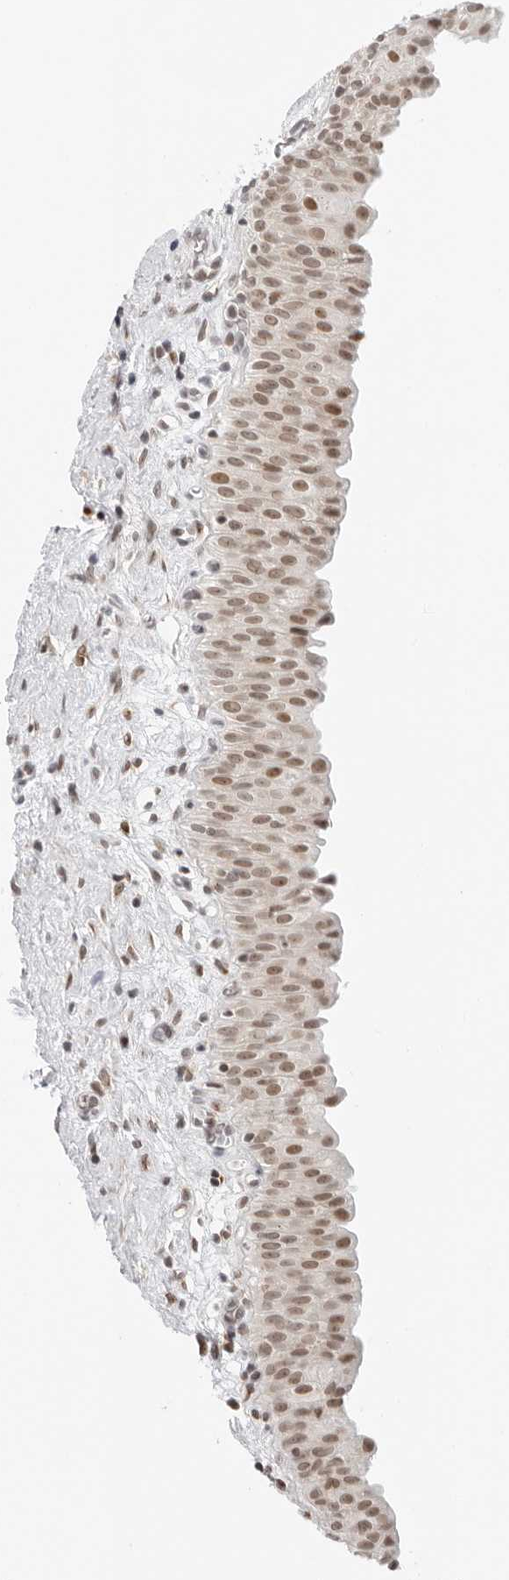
{"staining": {"intensity": "moderate", "quantity": ">75%", "location": "nuclear"}, "tissue": "urinary bladder", "cell_type": "Urothelial cells", "image_type": "normal", "snomed": [{"axis": "morphology", "description": "Normal tissue, NOS"}, {"axis": "topography", "description": "Urinary bladder"}], "caption": "A brown stain shows moderate nuclear staining of a protein in urothelial cells of unremarkable human urinary bladder.", "gene": "TOX4", "patient": {"sex": "male", "age": 82}}